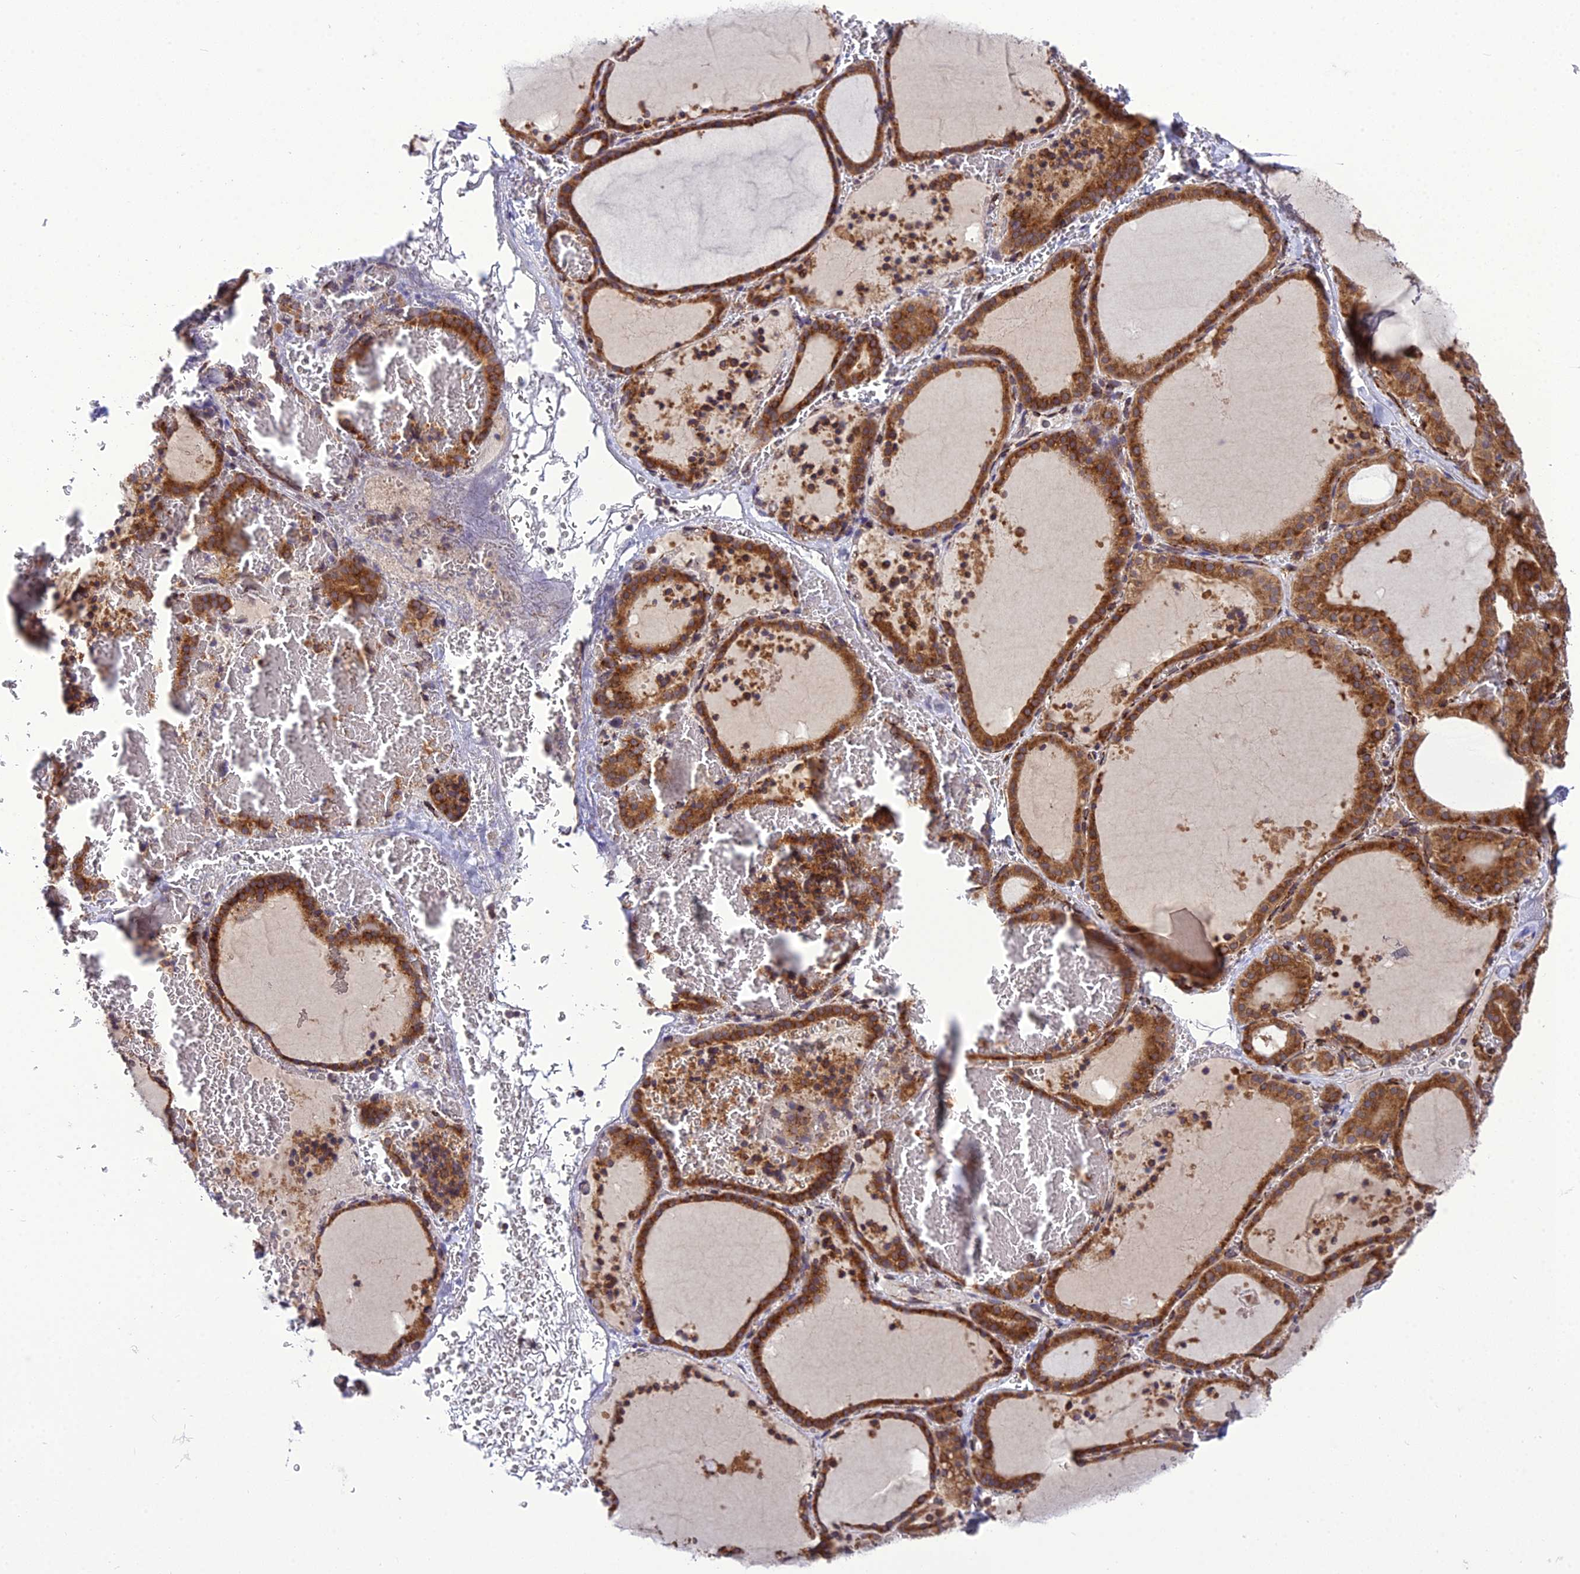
{"staining": {"intensity": "strong", "quantity": ">75%", "location": "cytoplasmic/membranous"}, "tissue": "thyroid gland", "cell_type": "Glandular cells", "image_type": "normal", "snomed": [{"axis": "morphology", "description": "Normal tissue, NOS"}, {"axis": "topography", "description": "Thyroid gland"}], "caption": "Immunohistochemistry histopathology image of normal thyroid gland stained for a protein (brown), which exhibits high levels of strong cytoplasmic/membranous staining in about >75% of glandular cells.", "gene": "DHCR7", "patient": {"sex": "female", "age": 39}}